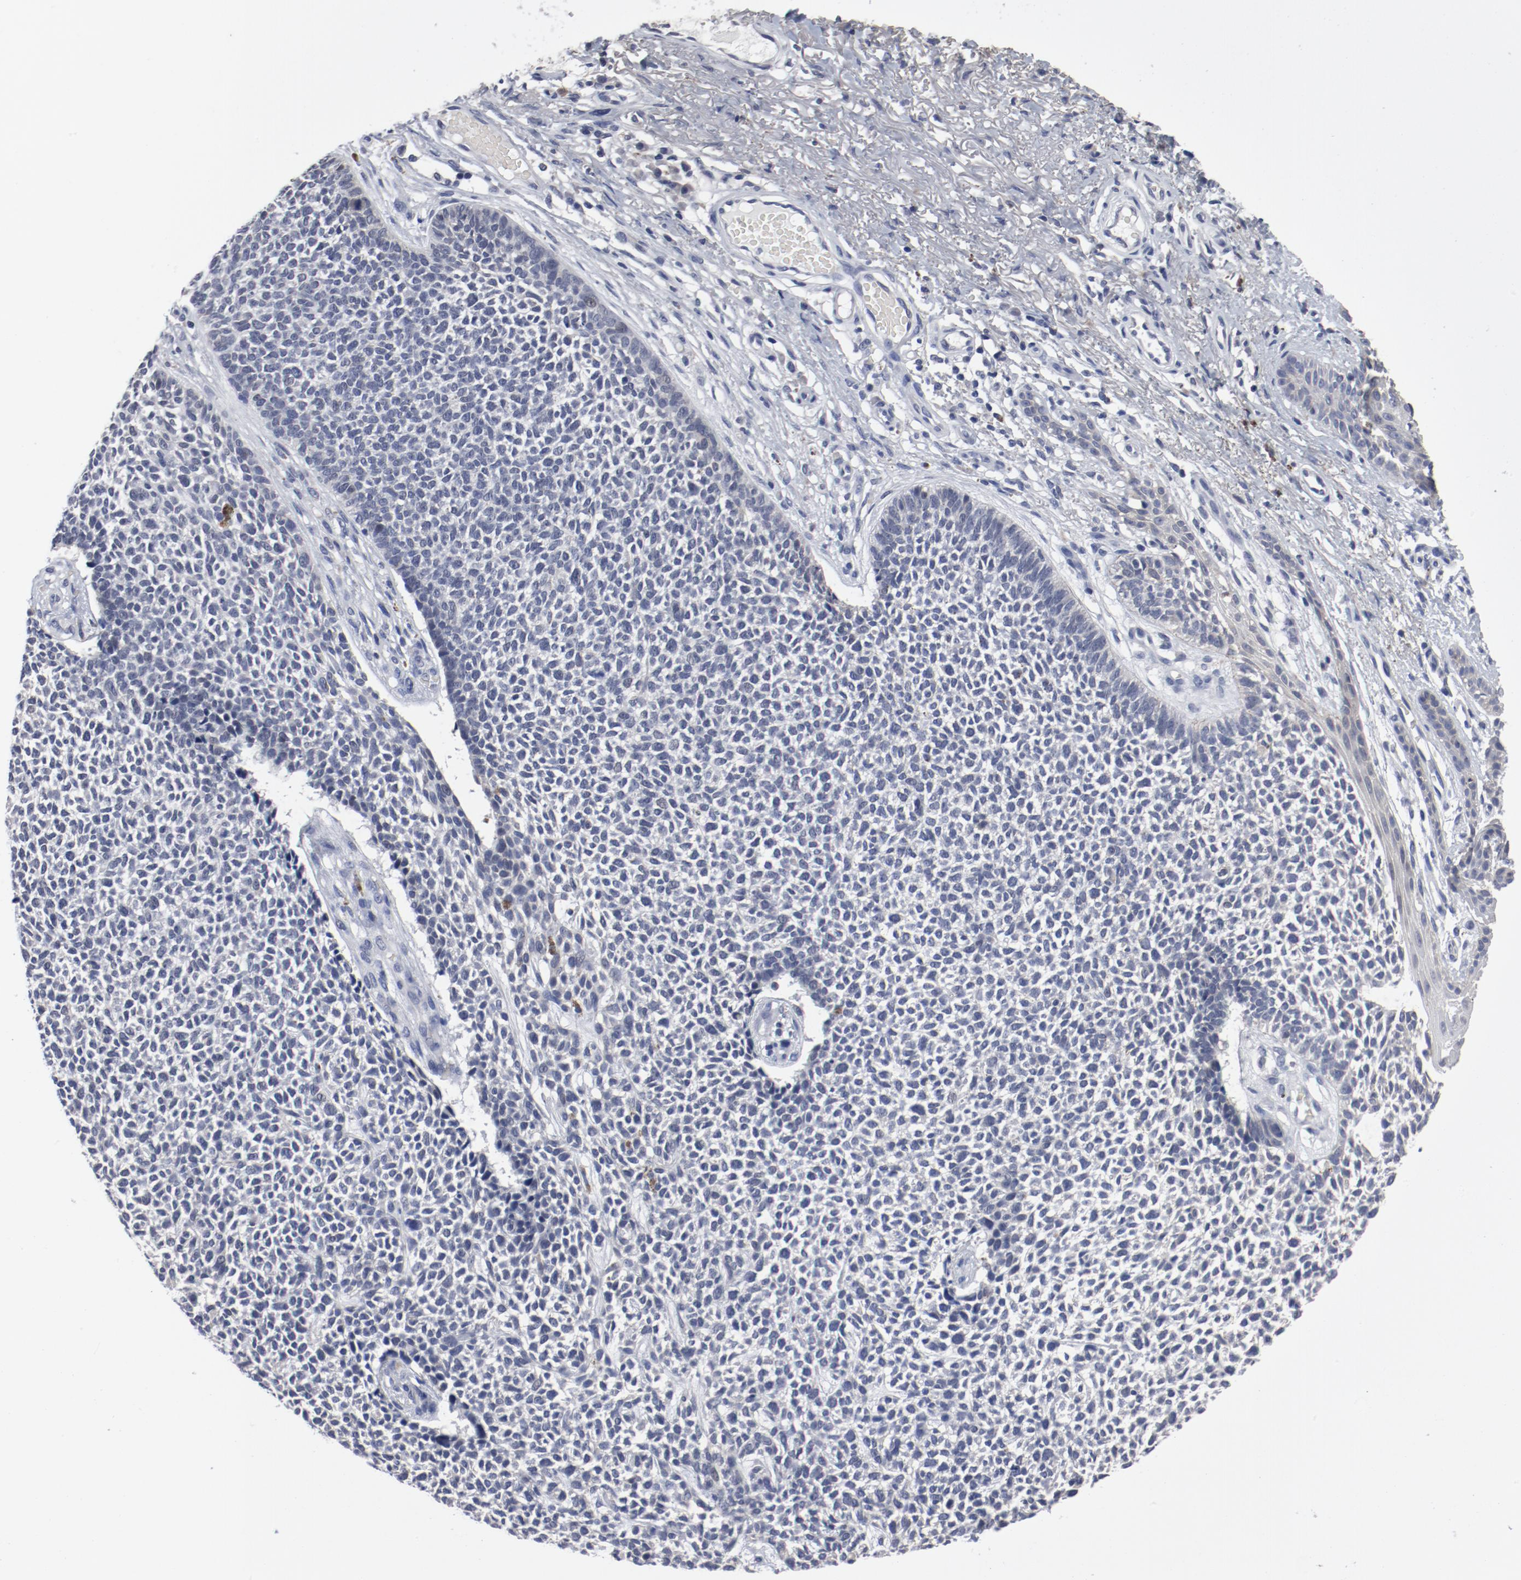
{"staining": {"intensity": "negative", "quantity": "none", "location": "none"}, "tissue": "skin cancer", "cell_type": "Tumor cells", "image_type": "cancer", "snomed": [{"axis": "morphology", "description": "Basal cell carcinoma"}, {"axis": "topography", "description": "Skin"}], "caption": "Immunohistochemistry histopathology image of neoplastic tissue: skin basal cell carcinoma stained with DAB reveals no significant protein expression in tumor cells.", "gene": "ANKLE2", "patient": {"sex": "female", "age": 84}}